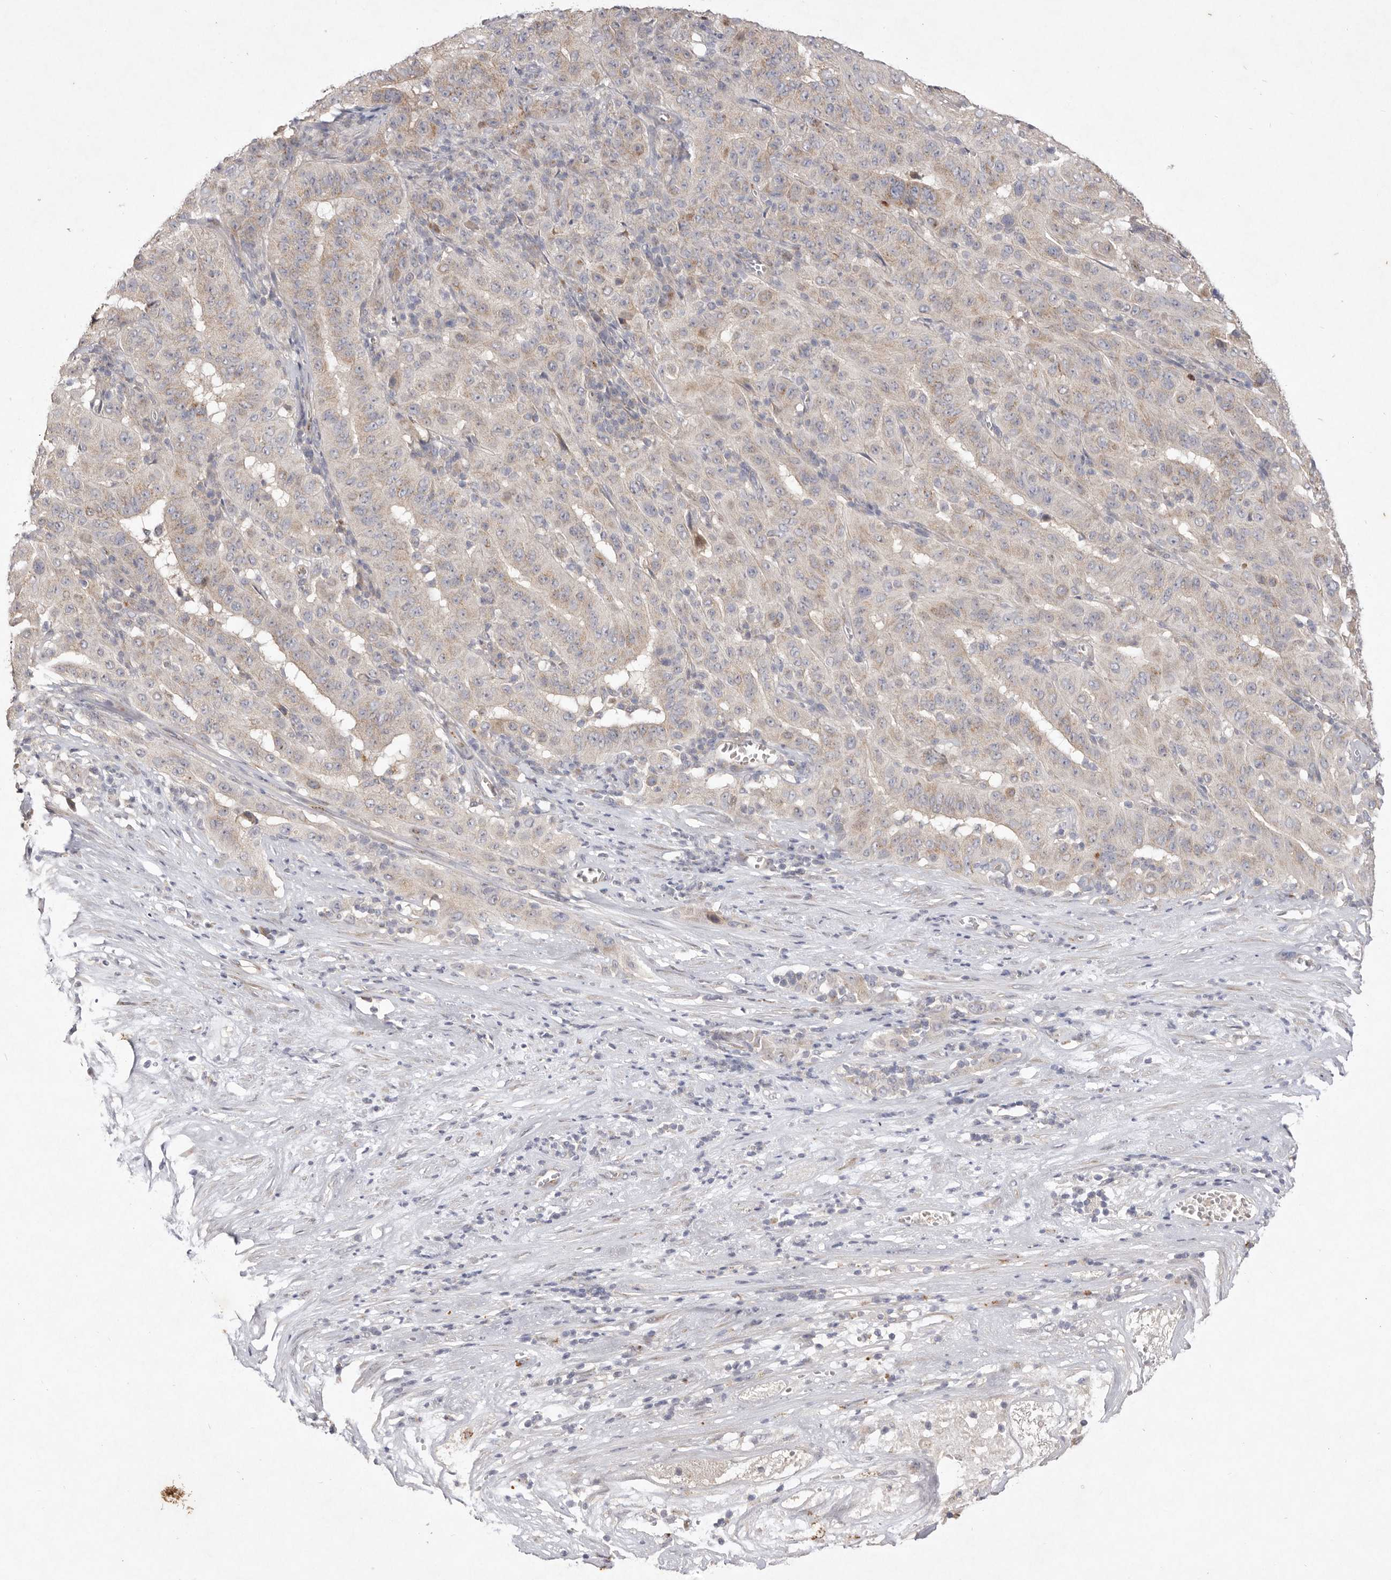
{"staining": {"intensity": "weak", "quantity": "25%-75%", "location": "cytoplasmic/membranous"}, "tissue": "pancreatic cancer", "cell_type": "Tumor cells", "image_type": "cancer", "snomed": [{"axis": "morphology", "description": "Adenocarcinoma, NOS"}, {"axis": "topography", "description": "Pancreas"}], "caption": "Human pancreatic cancer (adenocarcinoma) stained with a protein marker shows weak staining in tumor cells.", "gene": "USP24", "patient": {"sex": "male", "age": 63}}